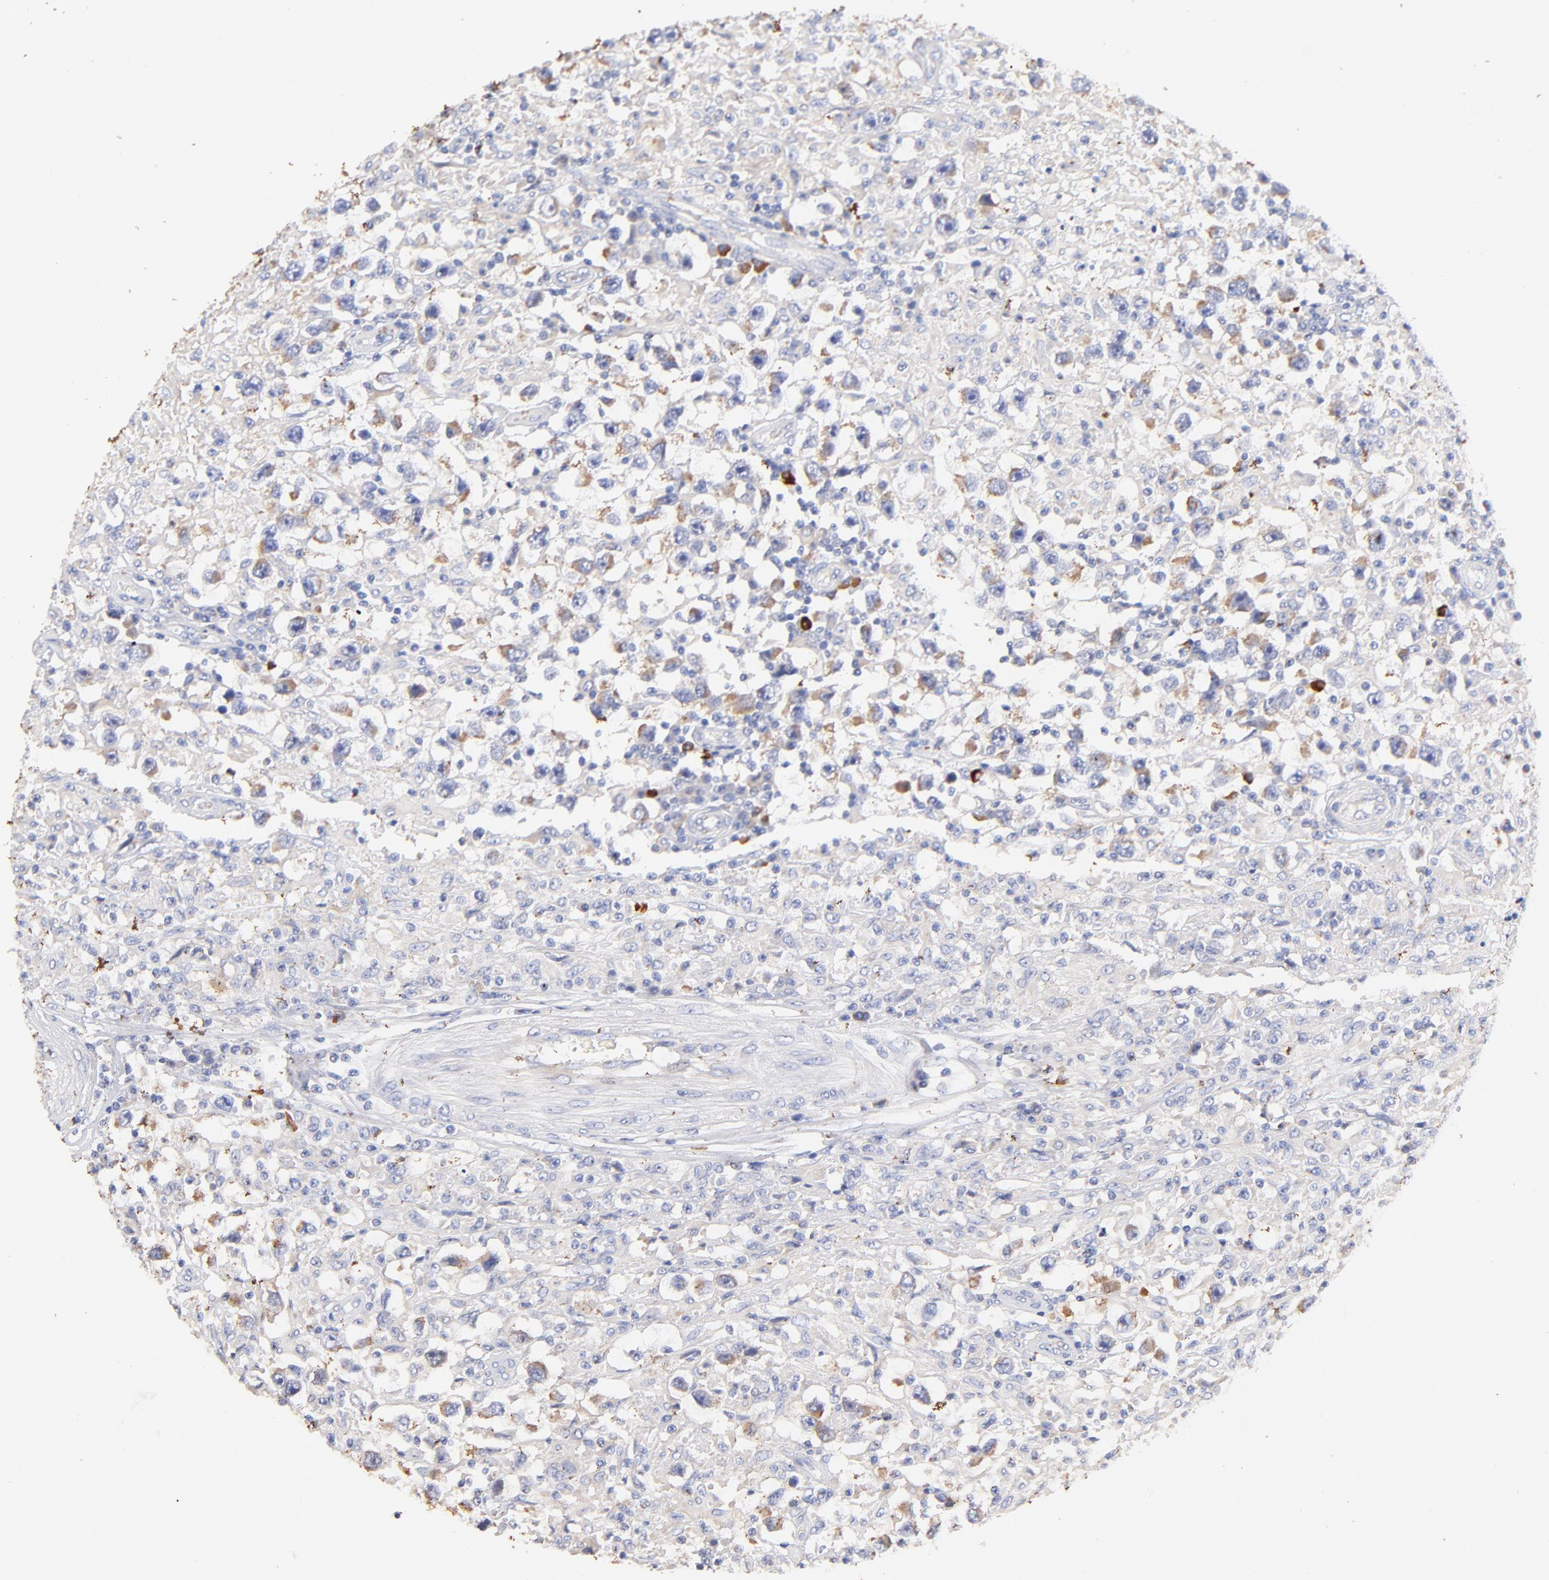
{"staining": {"intensity": "weak", "quantity": "25%-75%", "location": "cytoplasmic/membranous"}, "tissue": "testis cancer", "cell_type": "Tumor cells", "image_type": "cancer", "snomed": [{"axis": "morphology", "description": "Seminoma, NOS"}, {"axis": "topography", "description": "Testis"}], "caption": "Weak cytoplasmic/membranous positivity for a protein is appreciated in approximately 25%-75% of tumor cells of testis cancer (seminoma) using immunohistochemistry (IHC).", "gene": "IGLV7-43", "patient": {"sex": "male", "age": 34}}